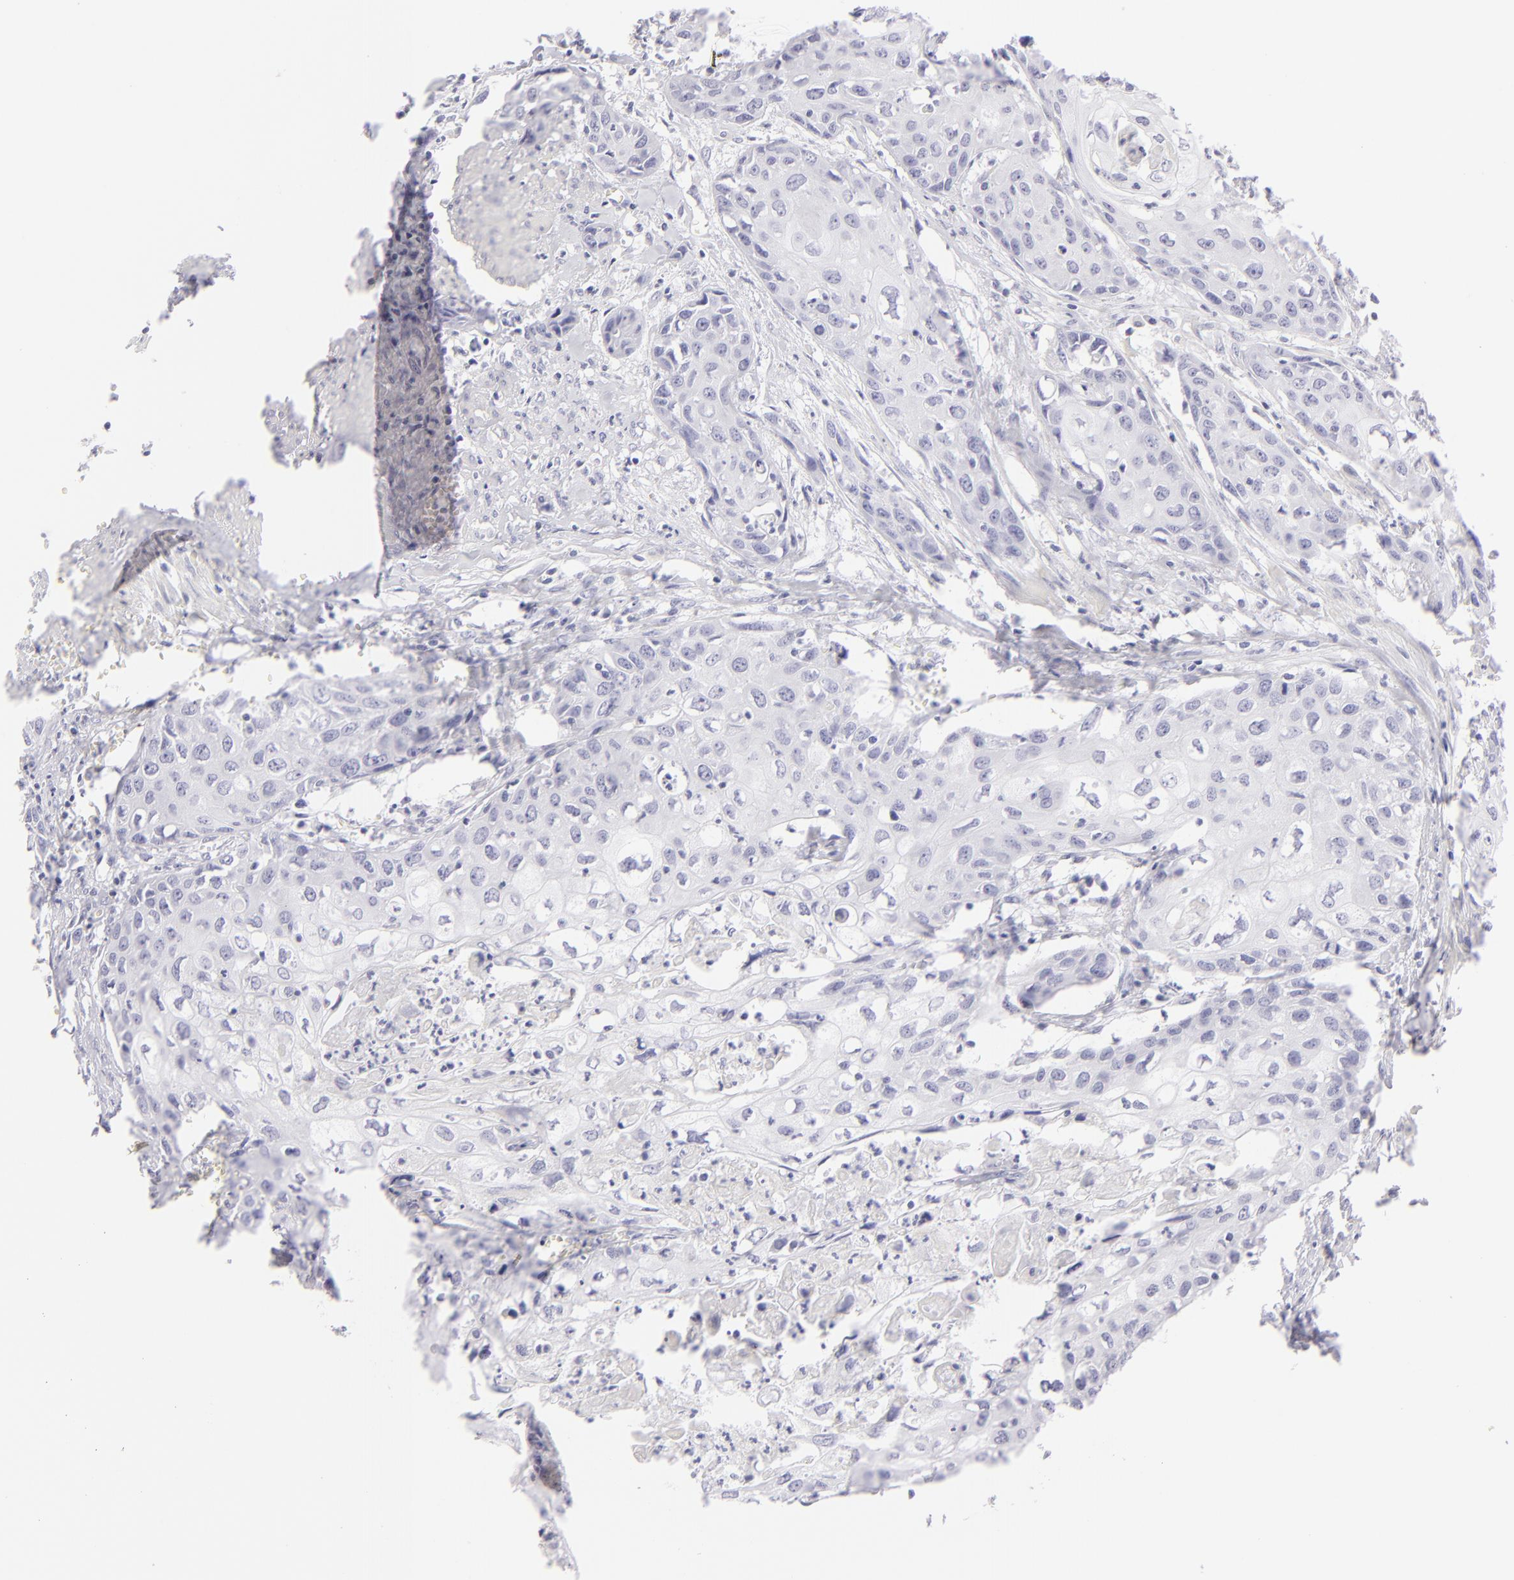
{"staining": {"intensity": "negative", "quantity": "none", "location": "none"}, "tissue": "urothelial cancer", "cell_type": "Tumor cells", "image_type": "cancer", "snomed": [{"axis": "morphology", "description": "Urothelial carcinoma, High grade"}, {"axis": "topography", "description": "Urinary bladder"}], "caption": "This micrograph is of urothelial carcinoma (high-grade) stained with immunohistochemistry (IHC) to label a protein in brown with the nuclei are counter-stained blue. There is no staining in tumor cells. Nuclei are stained in blue.", "gene": "FCER2", "patient": {"sex": "male", "age": 54}}